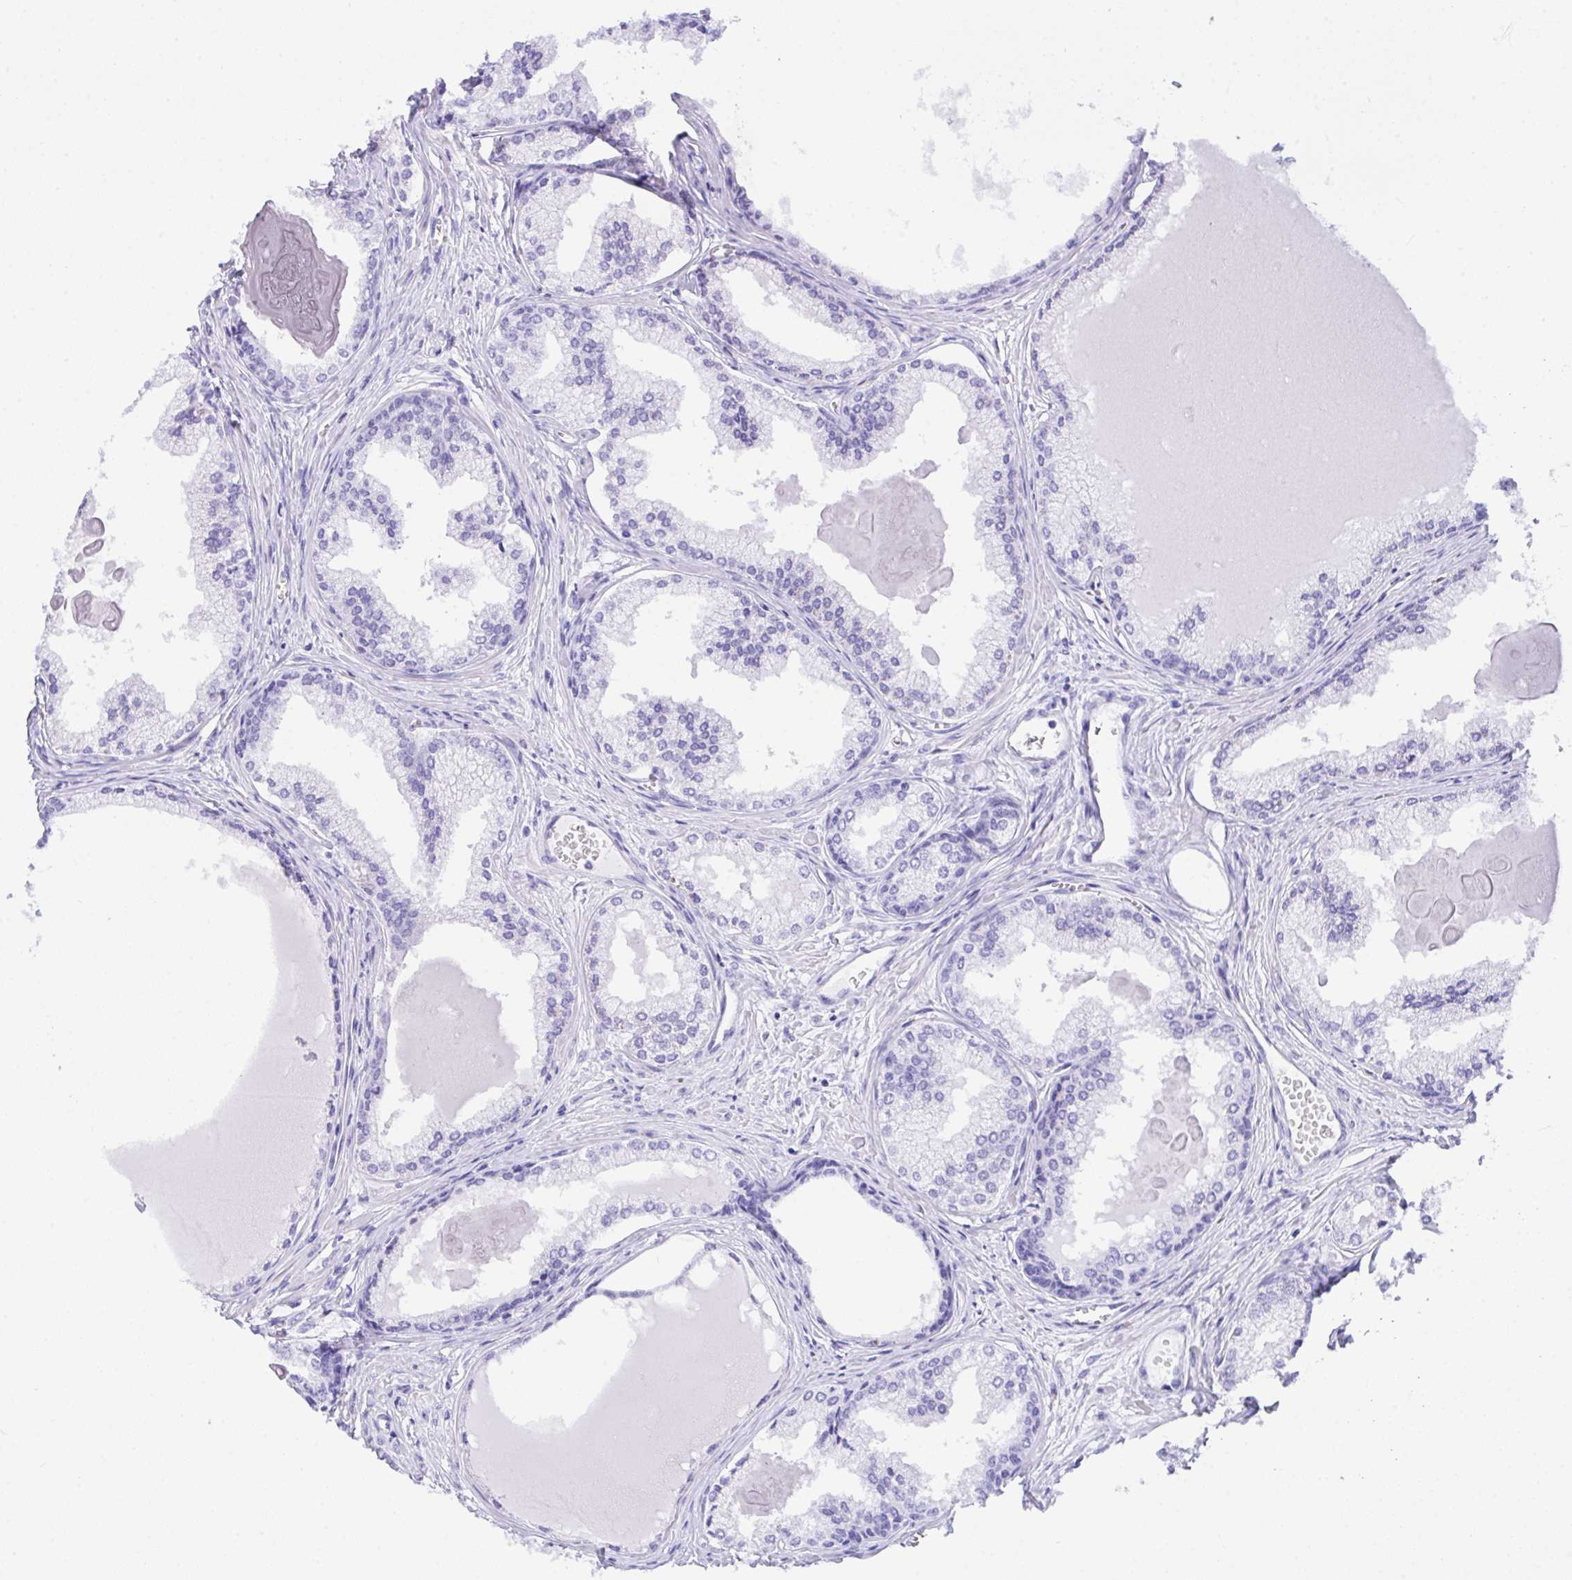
{"staining": {"intensity": "negative", "quantity": "none", "location": "none"}, "tissue": "prostate cancer", "cell_type": "Tumor cells", "image_type": "cancer", "snomed": [{"axis": "morphology", "description": "Adenocarcinoma, High grade"}, {"axis": "topography", "description": "Prostate"}], "caption": "Histopathology image shows no significant protein expression in tumor cells of prostate cancer (high-grade adenocarcinoma).", "gene": "BEST4", "patient": {"sex": "male", "age": 68}}